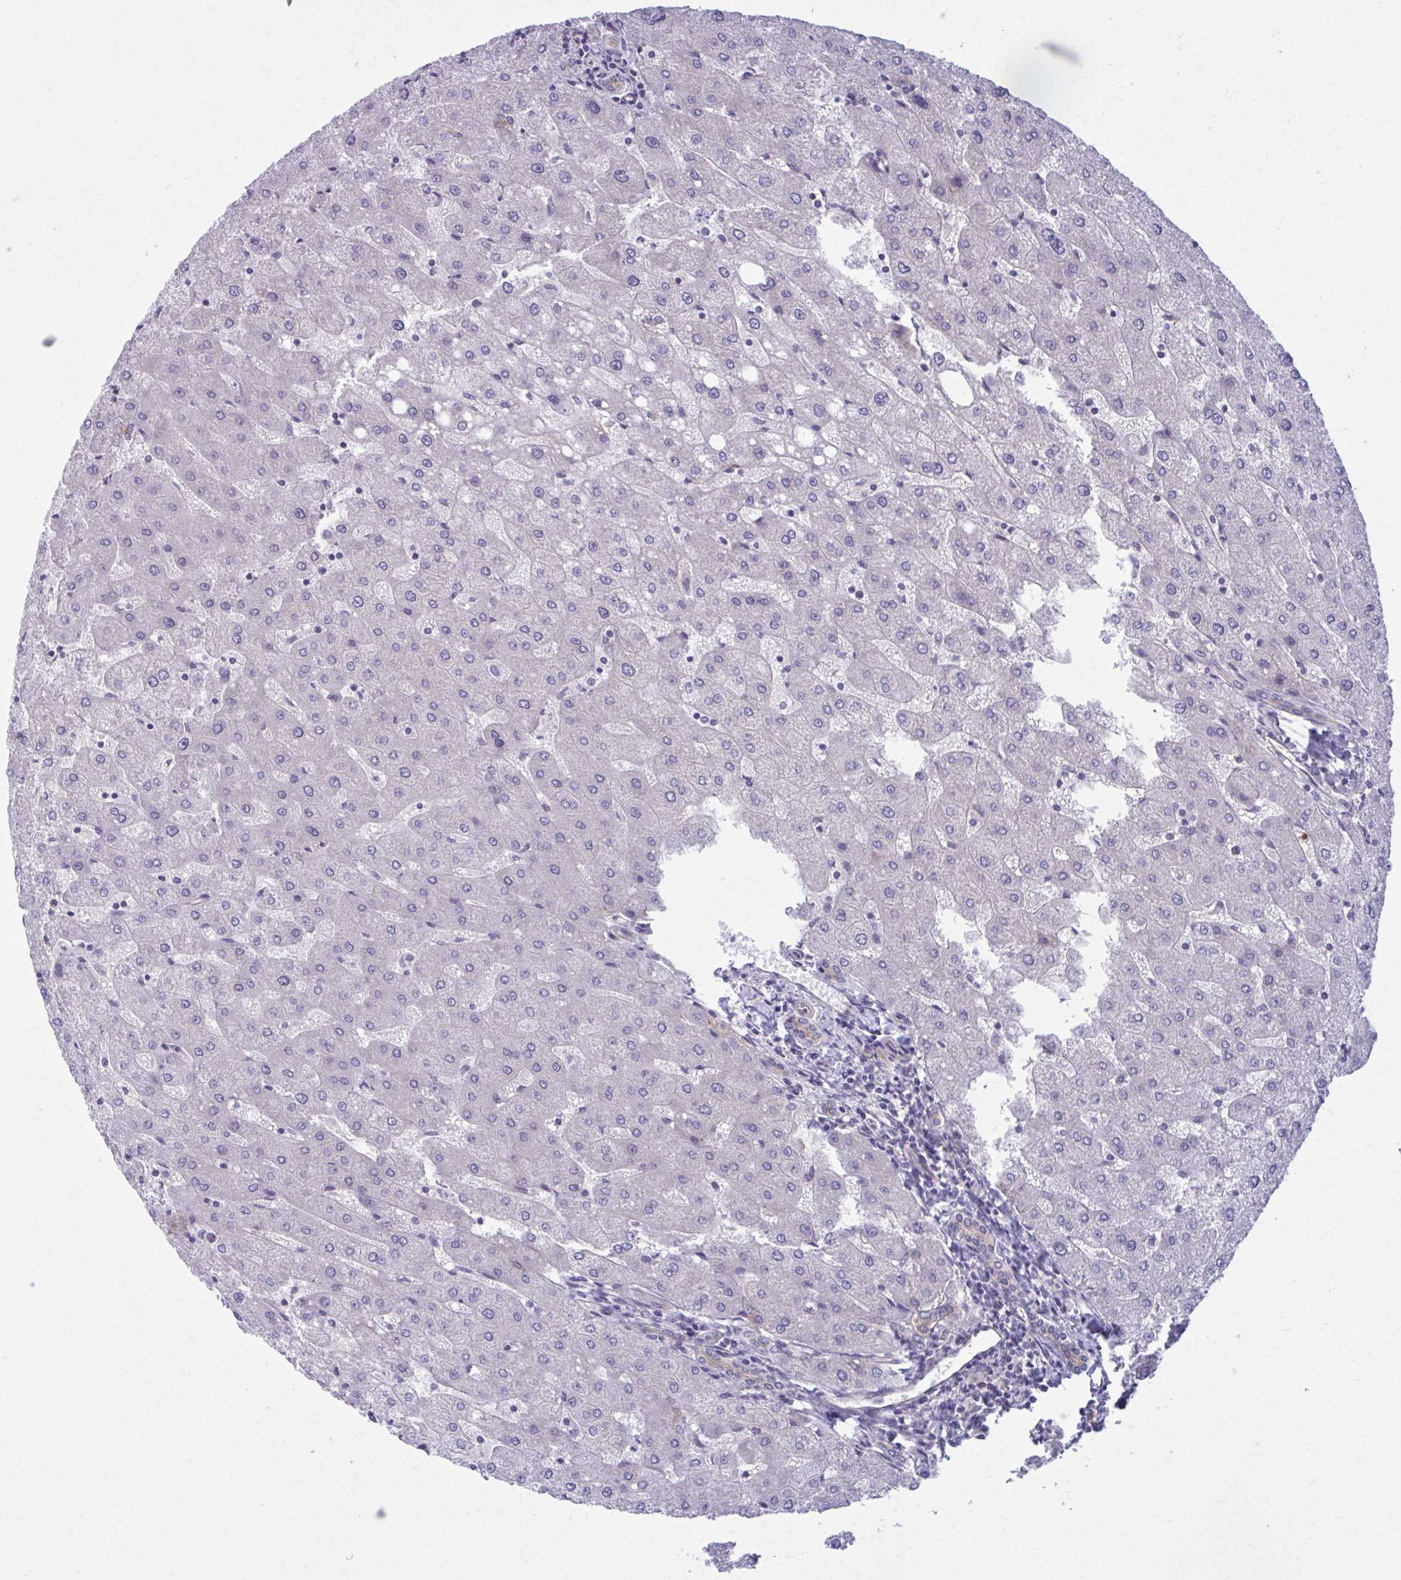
{"staining": {"intensity": "weak", "quantity": "25%-75%", "location": "cytoplasmic/membranous"}, "tissue": "liver", "cell_type": "Cholangiocytes", "image_type": "normal", "snomed": [{"axis": "morphology", "description": "Normal tissue, NOS"}, {"axis": "topography", "description": "Liver"}], "caption": "Protein staining of normal liver shows weak cytoplasmic/membranous staining in about 25%-75% of cholangiocytes. (DAB IHC with brightfield microscopy, high magnification).", "gene": "ZDHHC7", "patient": {"sex": "male", "age": 67}}